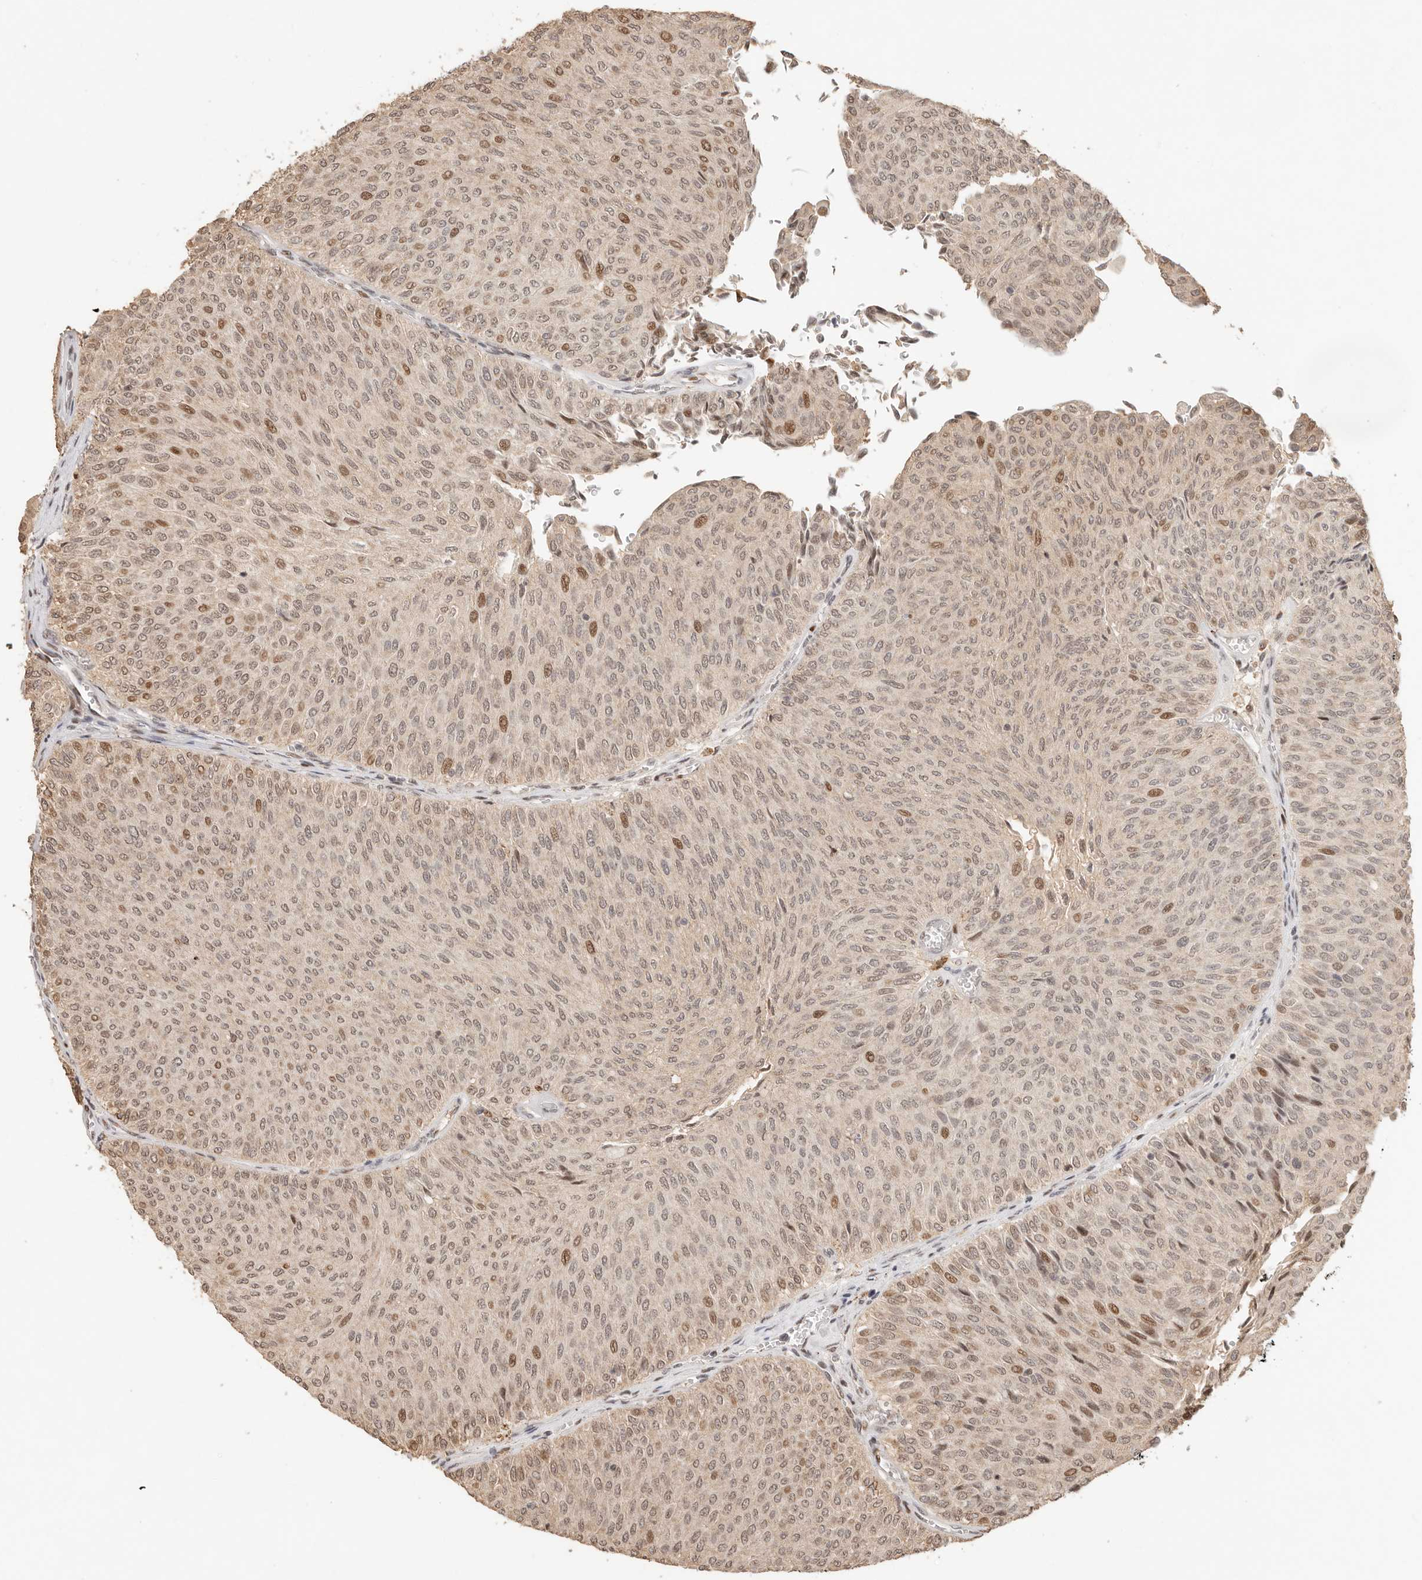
{"staining": {"intensity": "moderate", "quantity": "<25%", "location": "nuclear"}, "tissue": "urothelial cancer", "cell_type": "Tumor cells", "image_type": "cancer", "snomed": [{"axis": "morphology", "description": "Urothelial carcinoma, Low grade"}, {"axis": "topography", "description": "Urinary bladder"}], "caption": "Protein staining of urothelial cancer tissue reveals moderate nuclear positivity in approximately <25% of tumor cells.", "gene": "NPAS2", "patient": {"sex": "male", "age": 78}}